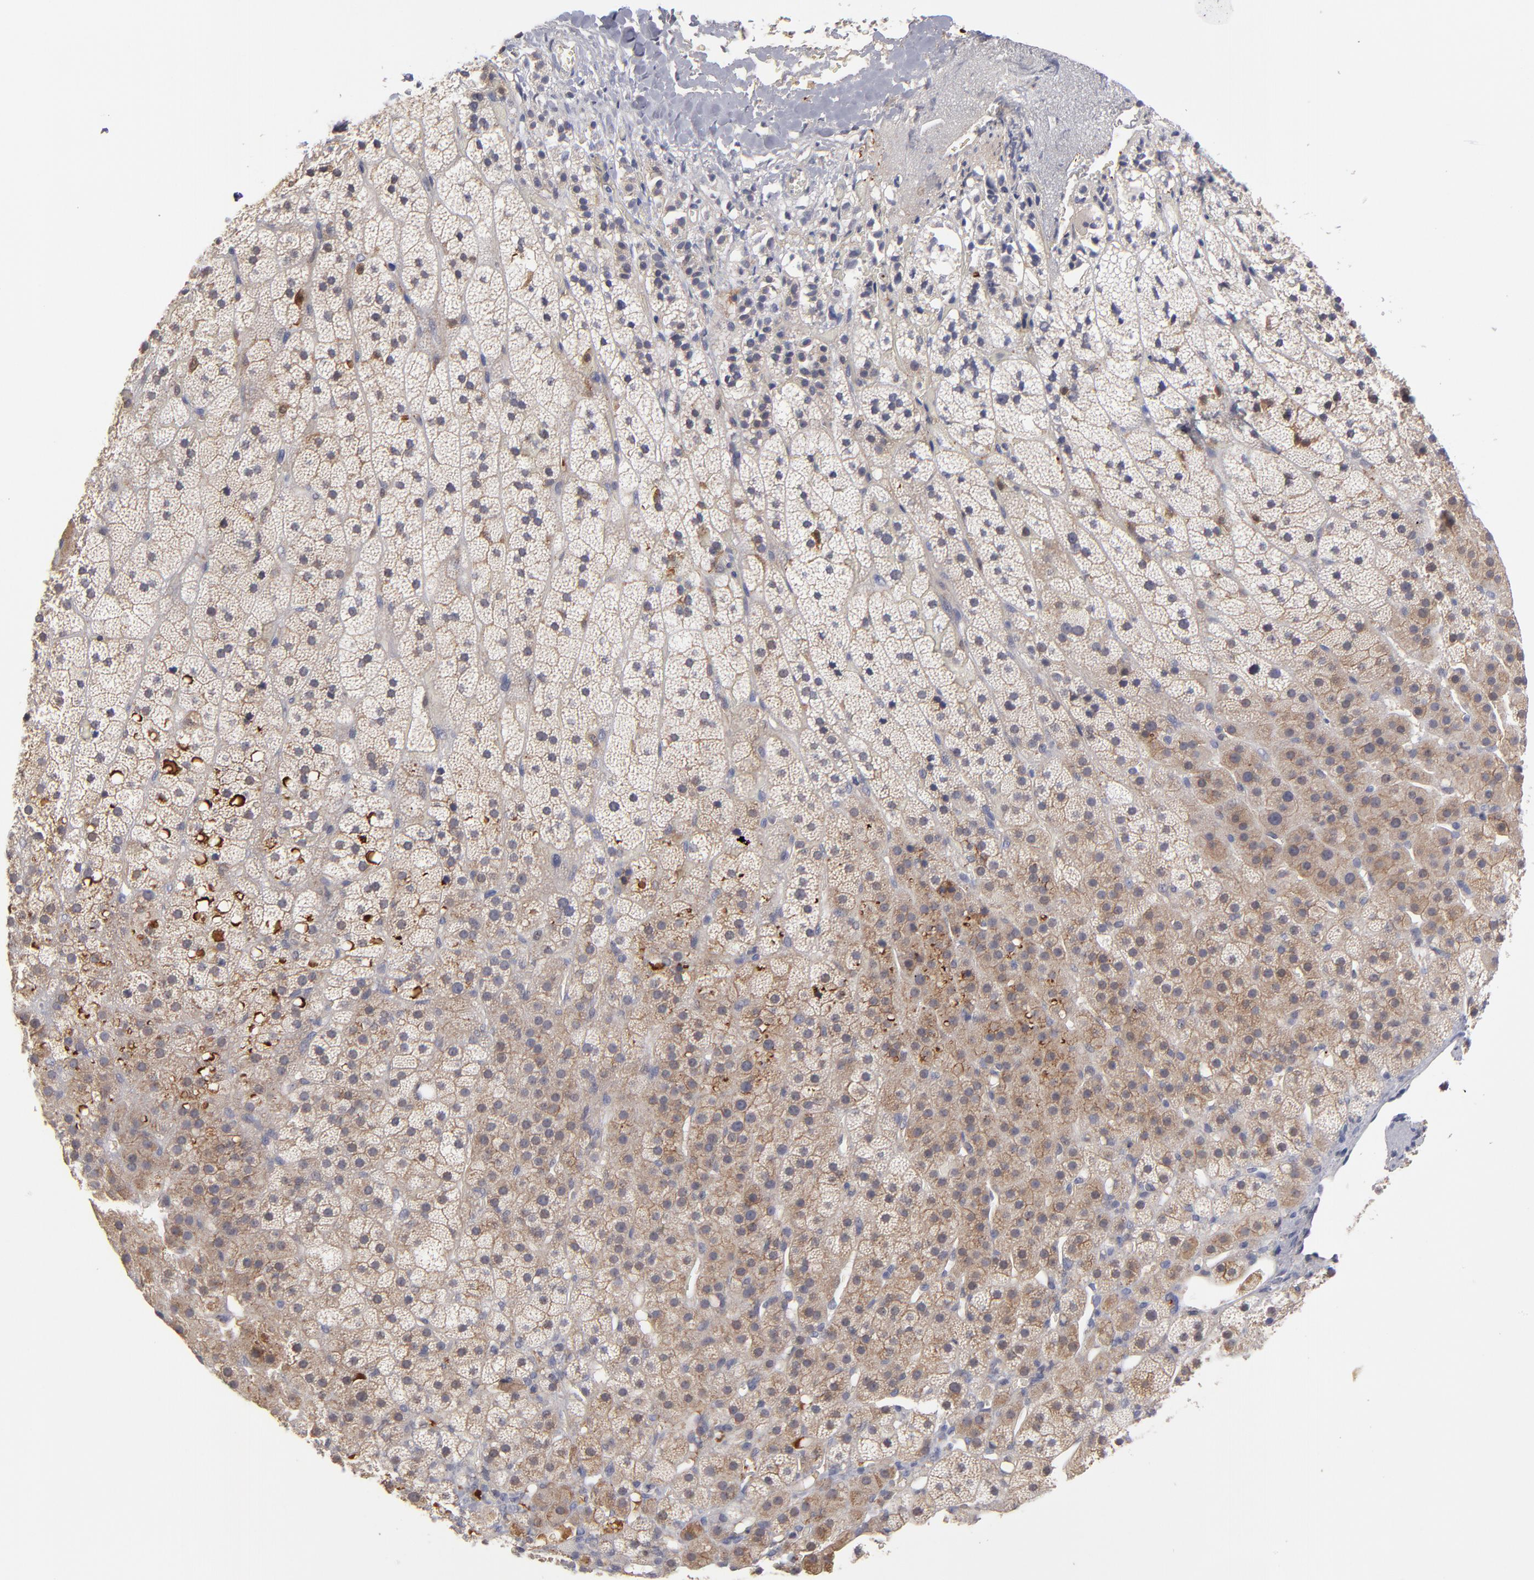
{"staining": {"intensity": "moderate", "quantity": ">75%", "location": "cytoplasmic/membranous"}, "tissue": "adrenal gland", "cell_type": "Glandular cells", "image_type": "normal", "snomed": [{"axis": "morphology", "description": "Normal tissue, NOS"}, {"axis": "topography", "description": "Adrenal gland"}], "caption": "Adrenal gland stained with a brown dye displays moderate cytoplasmic/membranous positive positivity in about >75% of glandular cells.", "gene": "EXD2", "patient": {"sex": "male", "age": 35}}